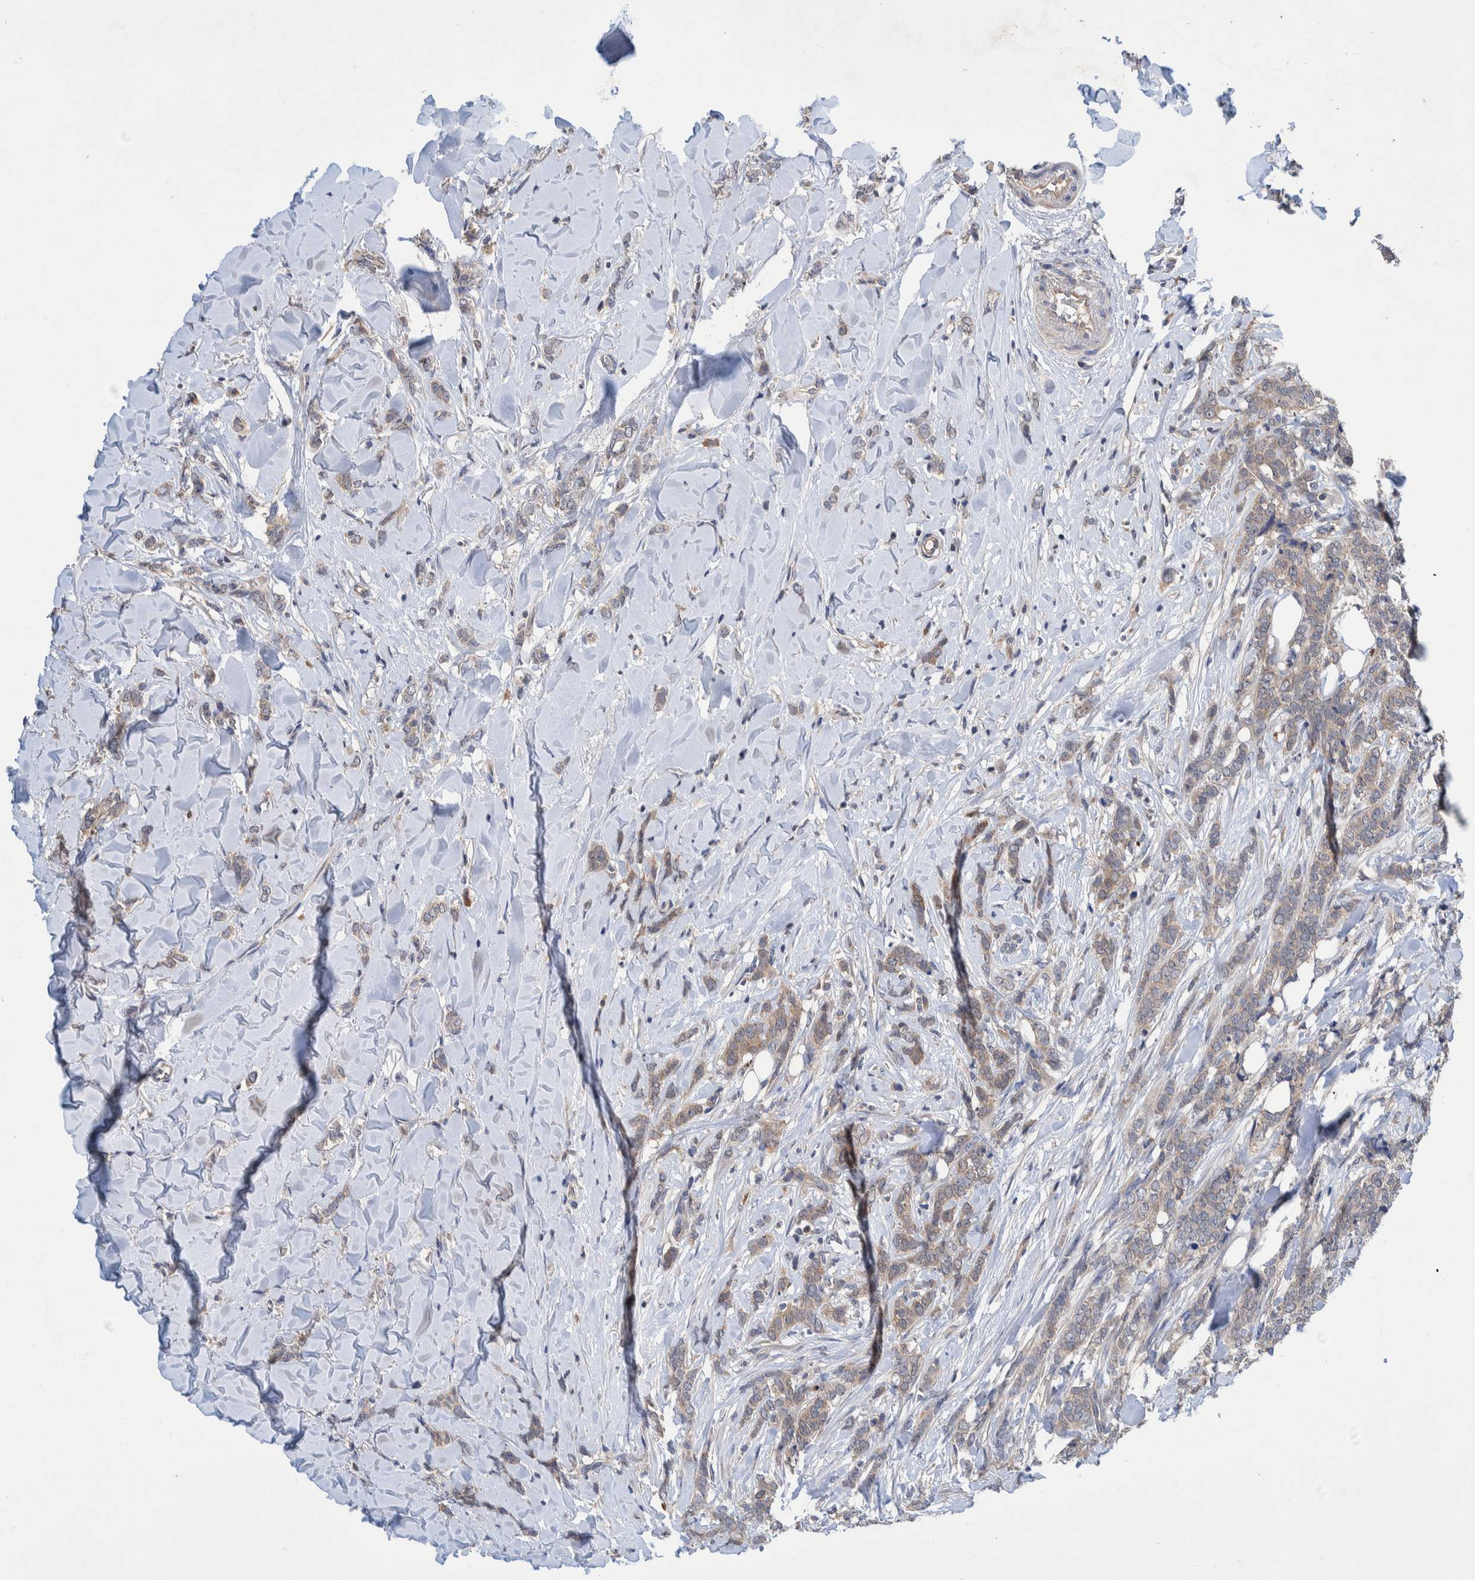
{"staining": {"intensity": "weak", "quantity": "<25%", "location": "cytoplasmic/membranous"}, "tissue": "breast cancer", "cell_type": "Tumor cells", "image_type": "cancer", "snomed": [{"axis": "morphology", "description": "Lobular carcinoma"}, {"axis": "topography", "description": "Skin"}, {"axis": "topography", "description": "Breast"}], "caption": "The IHC image has no significant expression in tumor cells of breast cancer tissue.", "gene": "PLPBP", "patient": {"sex": "female", "age": 46}}